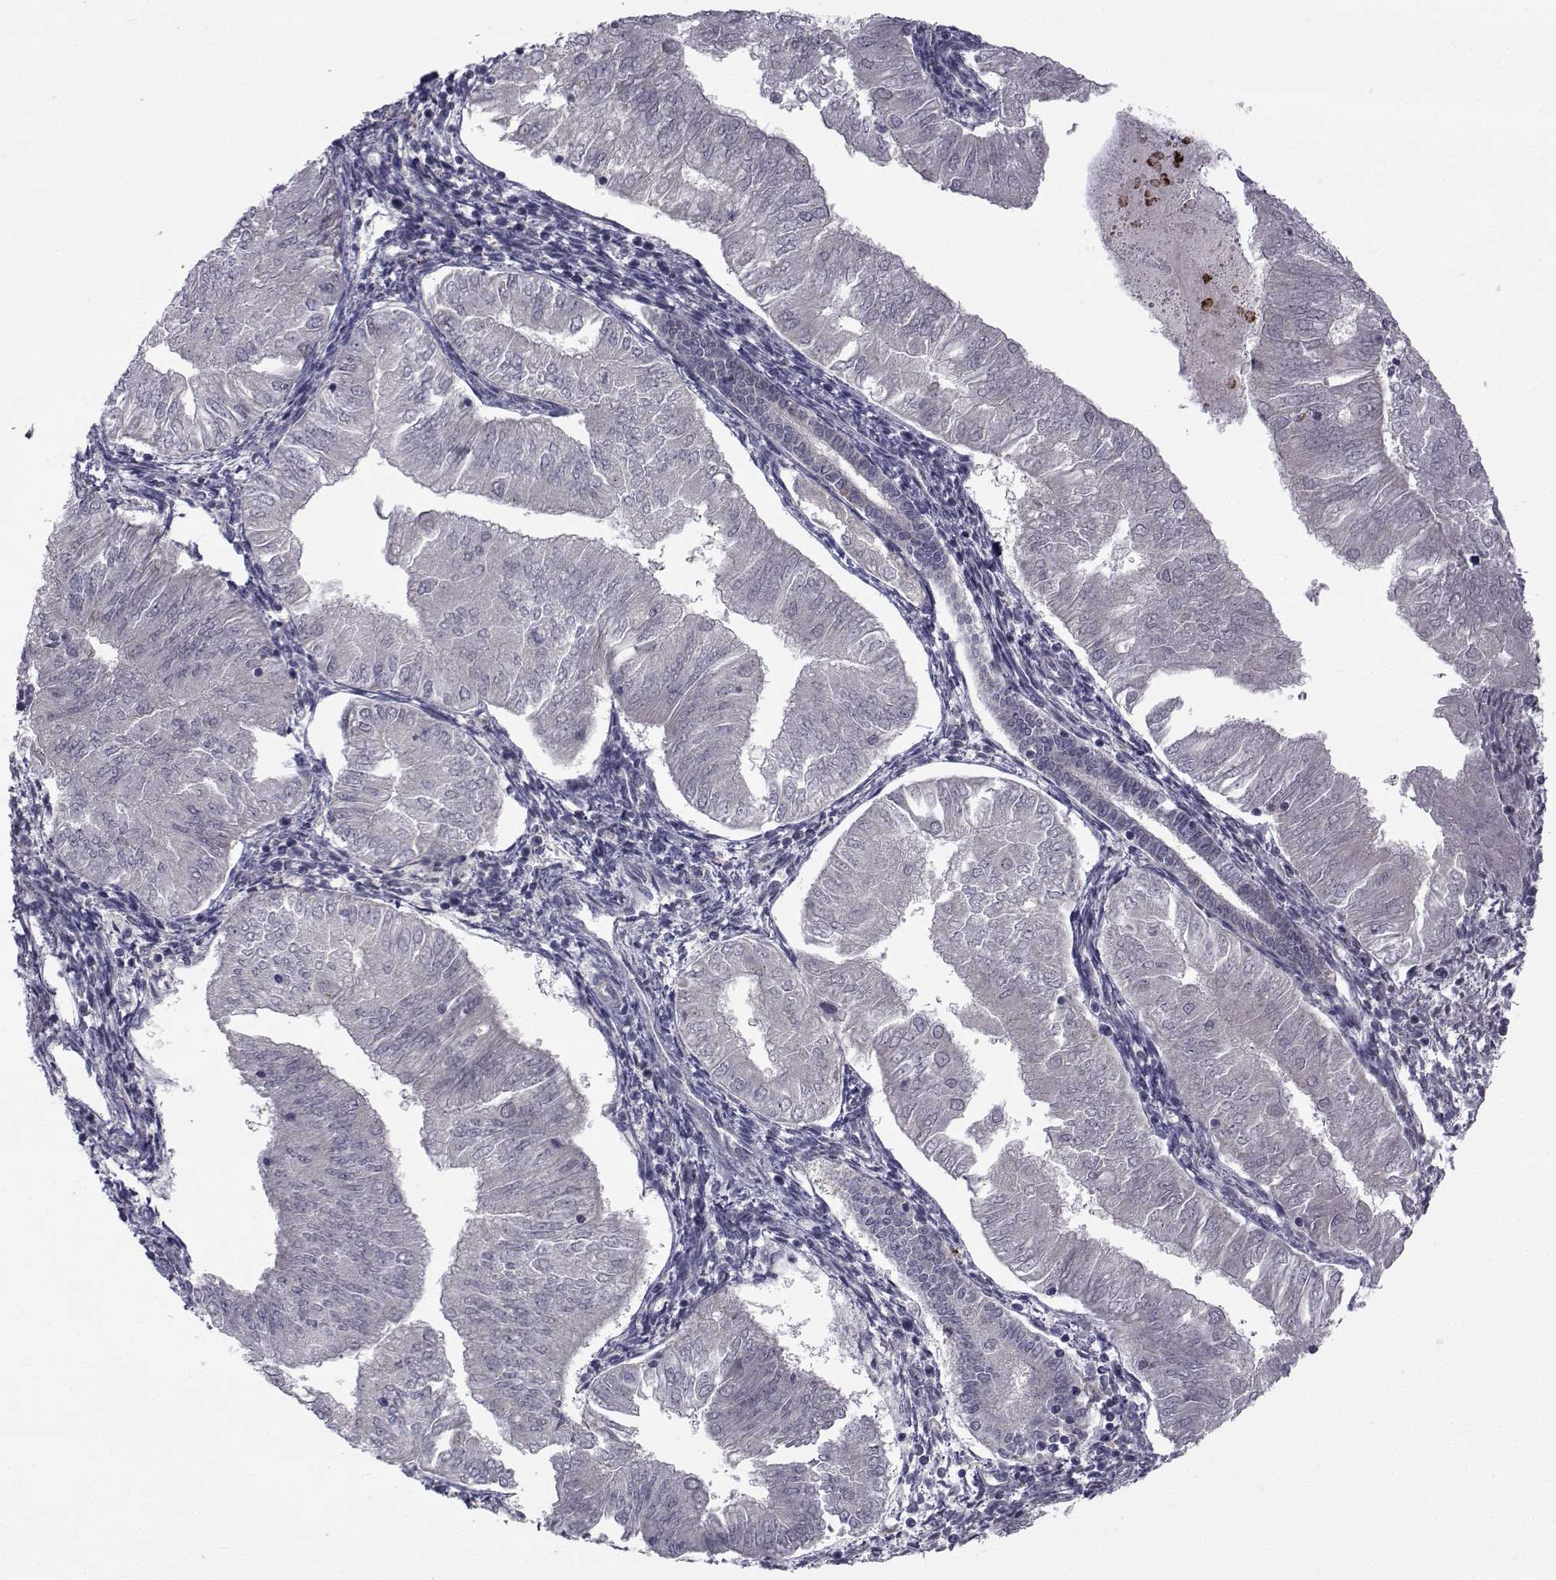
{"staining": {"intensity": "negative", "quantity": "none", "location": "none"}, "tissue": "endometrial cancer", "cell_type": "Tumor cells", "image_type": "cancer", "snomed": [{"axis": "morphology", "description": "Adenocarcinoma, NOS"}, {"axis": "topography", "description": "Endometrium"}], "caption": "Immunohistochemical staining of human endometrial adenocarcinoma displays no significant staining in tumor cells.", "gene": "ANGPT1", "patient": {"sex": "female", "age": 53}}